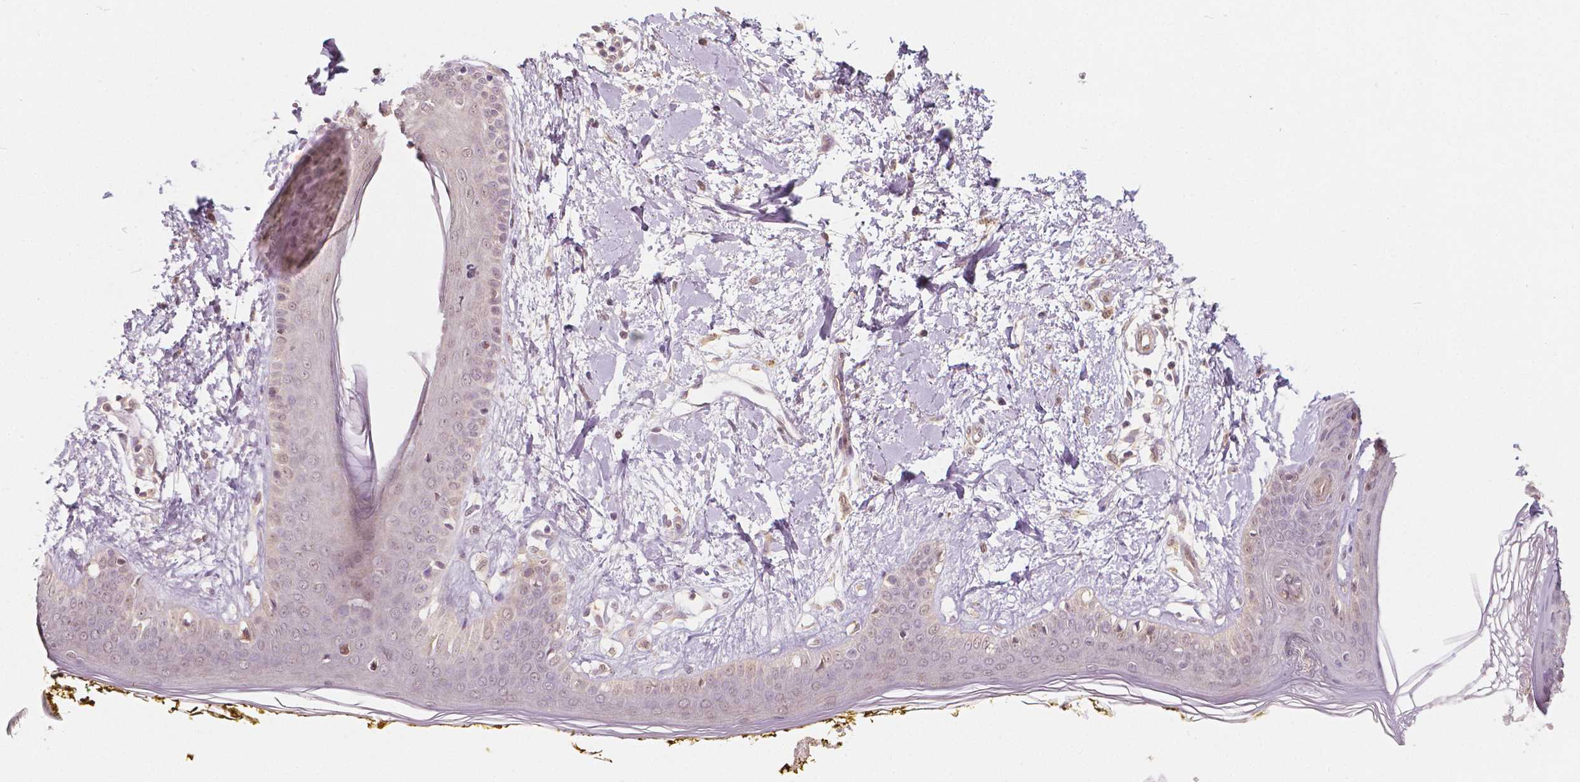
{"staining": {"intensity": "weak", "quantity": "25%-75%", "location": "cytoplasmic/membranous"}, "tissue": "skin", "cell_type": "Fibroblasts", "image_type": "normal", "snomed": [{"axis": "morphology", "description": "Normal tissue, NOS"}, {"axis": "topography", "description": "Skin"}], "caption": "Skin stained with DAB immunohistochemistry shows low levels of weak cytoplasmic/membranous expression in about 25%-75% of fibroblasts.", "gene": "NAPRT", "patient": {"sex": "female", "age": 34}}